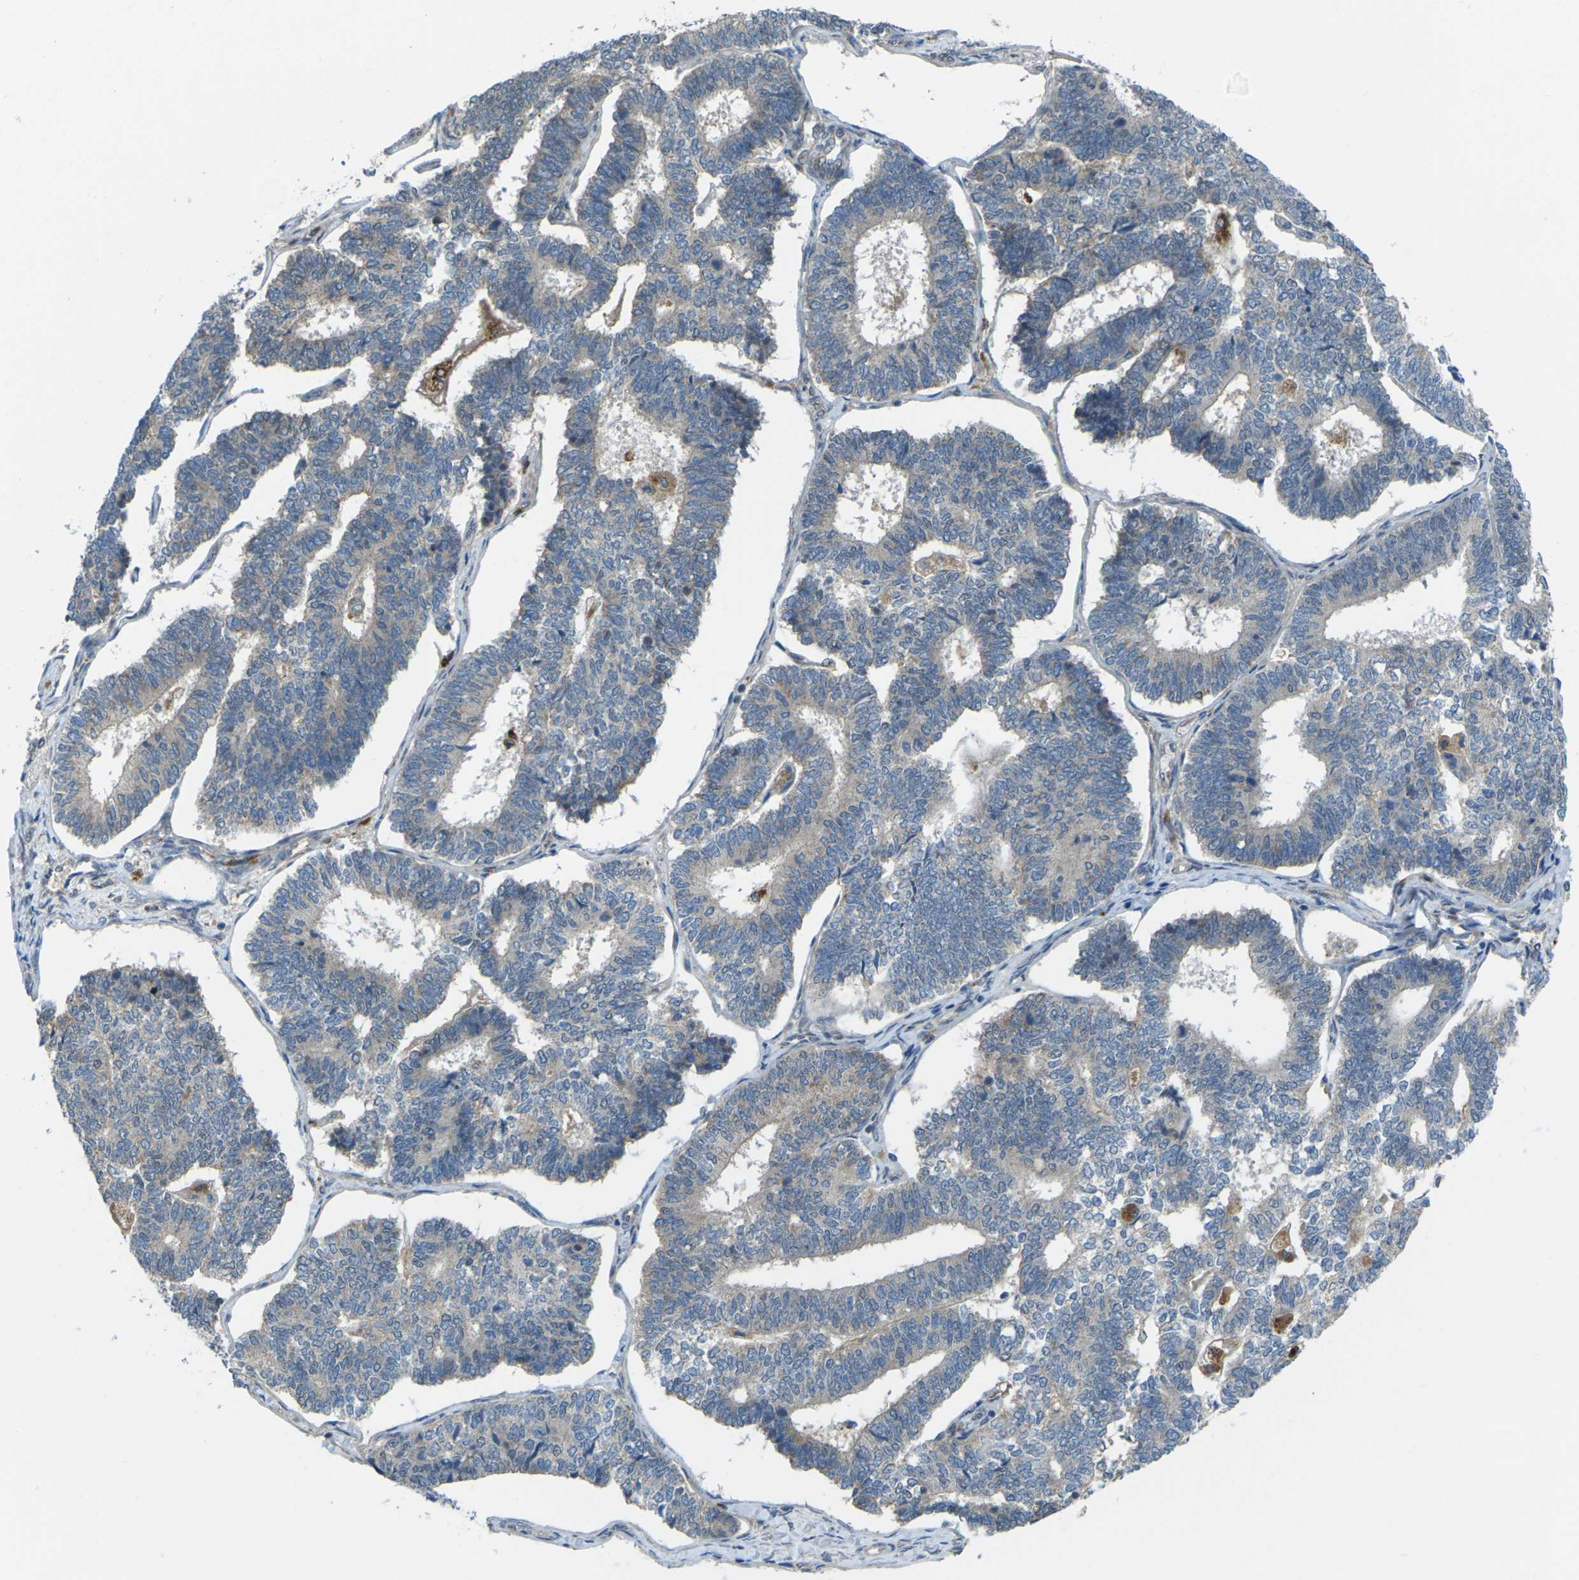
{"staining": {"intensity": "weak", "quantity": "<25%", "location": "cytoplasmic/membranous"}, "tissue": "endometrial cancer", "cell_type": "Tumor cells", "image_type": "cancer", "snomed": [{"axis": "morphology", "description": "Adenocarcinoma, NOS"}, {"axis": "topography", "description": "Endometrium"}], "caption": "This is a photomicrograph of IHC staining of adenocarcinoma (endometrial), which shows no positivity in tumor cells. (Stains: DAB (3,3'-diaminobenzidine) IHC with hematoxylin counter stain, Microscopy: brightfield microscopy at high magnification).", "gene": "SLC31A2", "patient": {"sex": "female", "age": 70}}